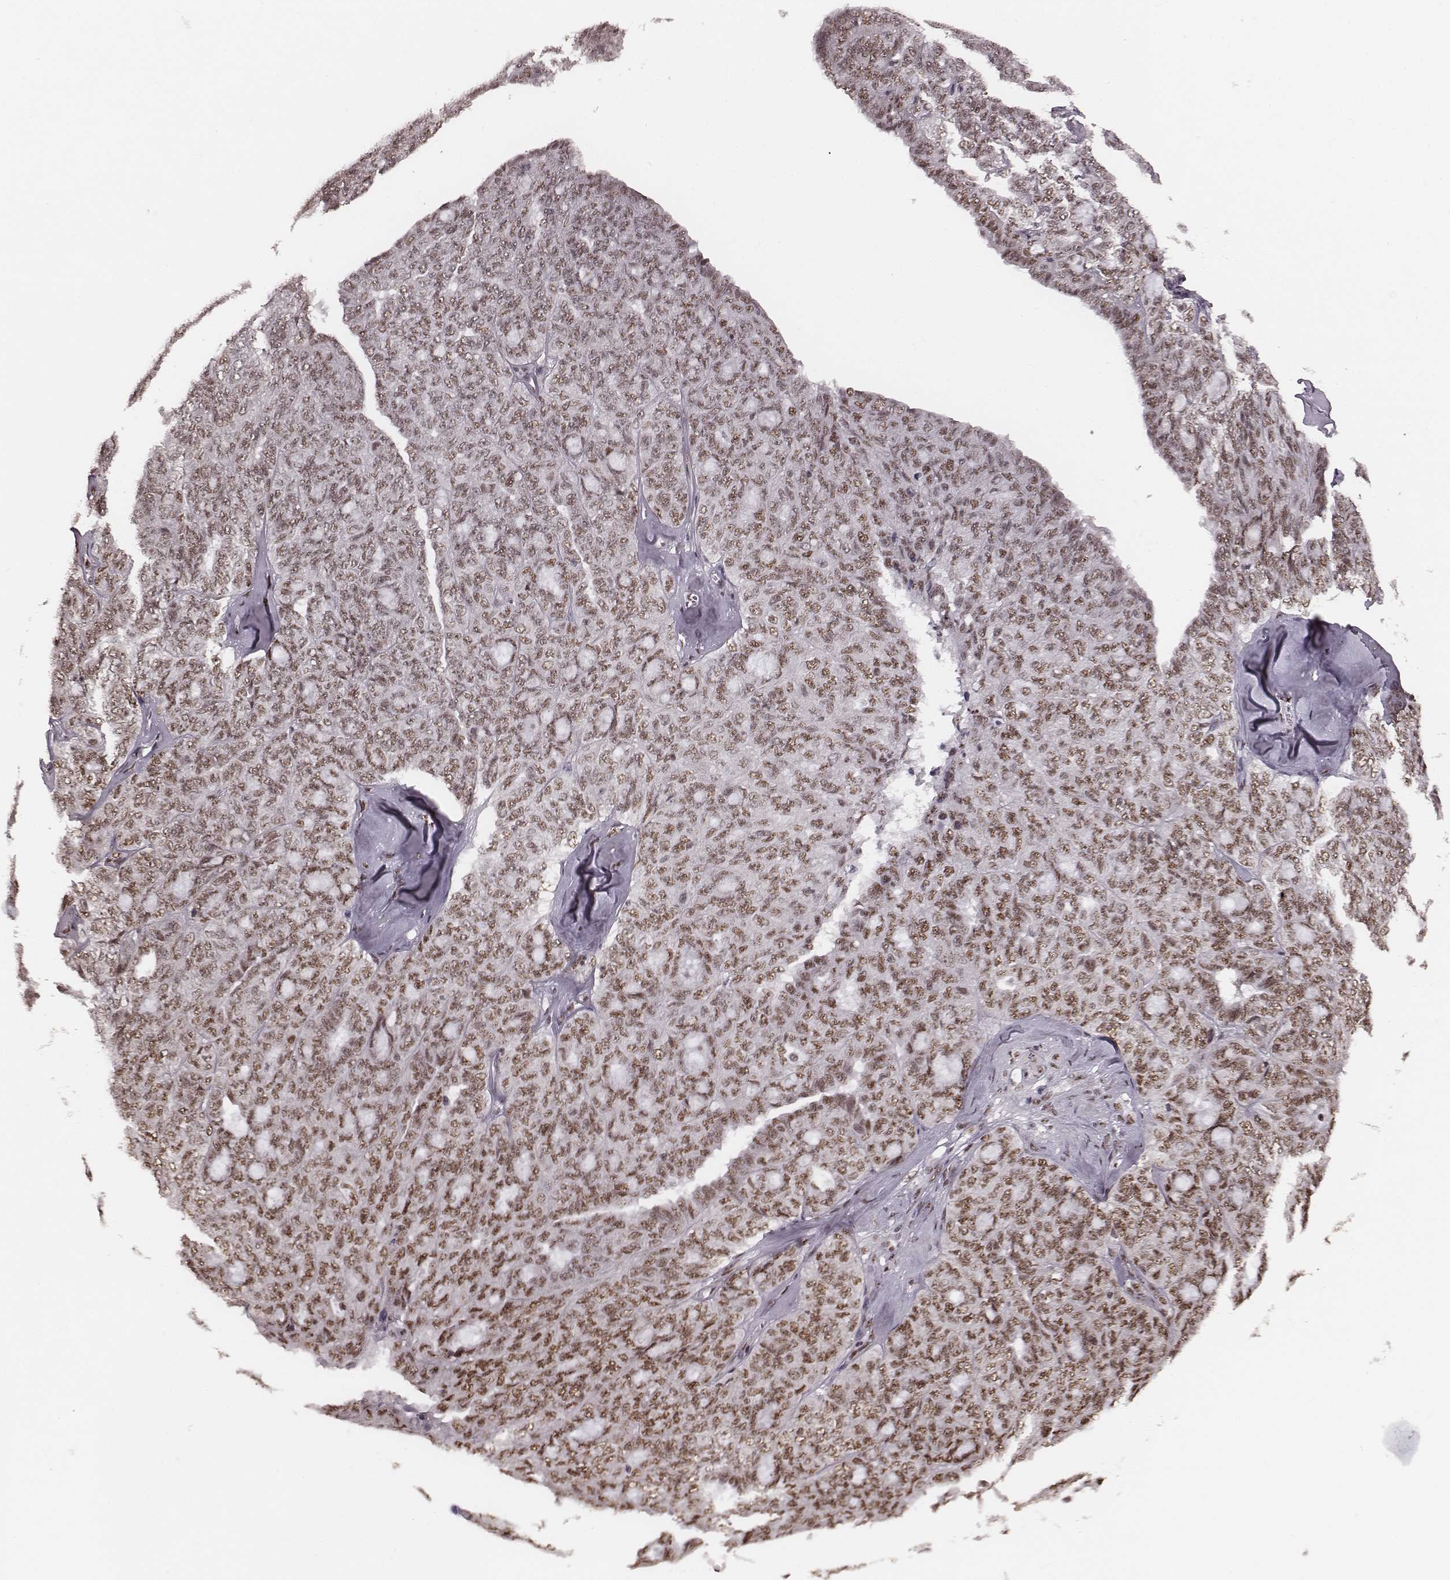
{"staining": {"intensity": "moderate", "quantity": ">75%", "location": "nuclear"}, "tissue": "ovarian cancer", "cell_type": "Tumor cells", "image_type": "cancer", "snomed": [{"axis": "morphology", "description": "Cystadenocarcinoma, serous, NOS"}, {"axis": "topography", "description": "Ovary"}], "caption": "A brown stain shows moderate nuclear staining of a protein in ovarian serous cystadenocarcinoma tumor cells.", "gene": "LUC7L", "patient": {"sex": "female", "age": 71}}